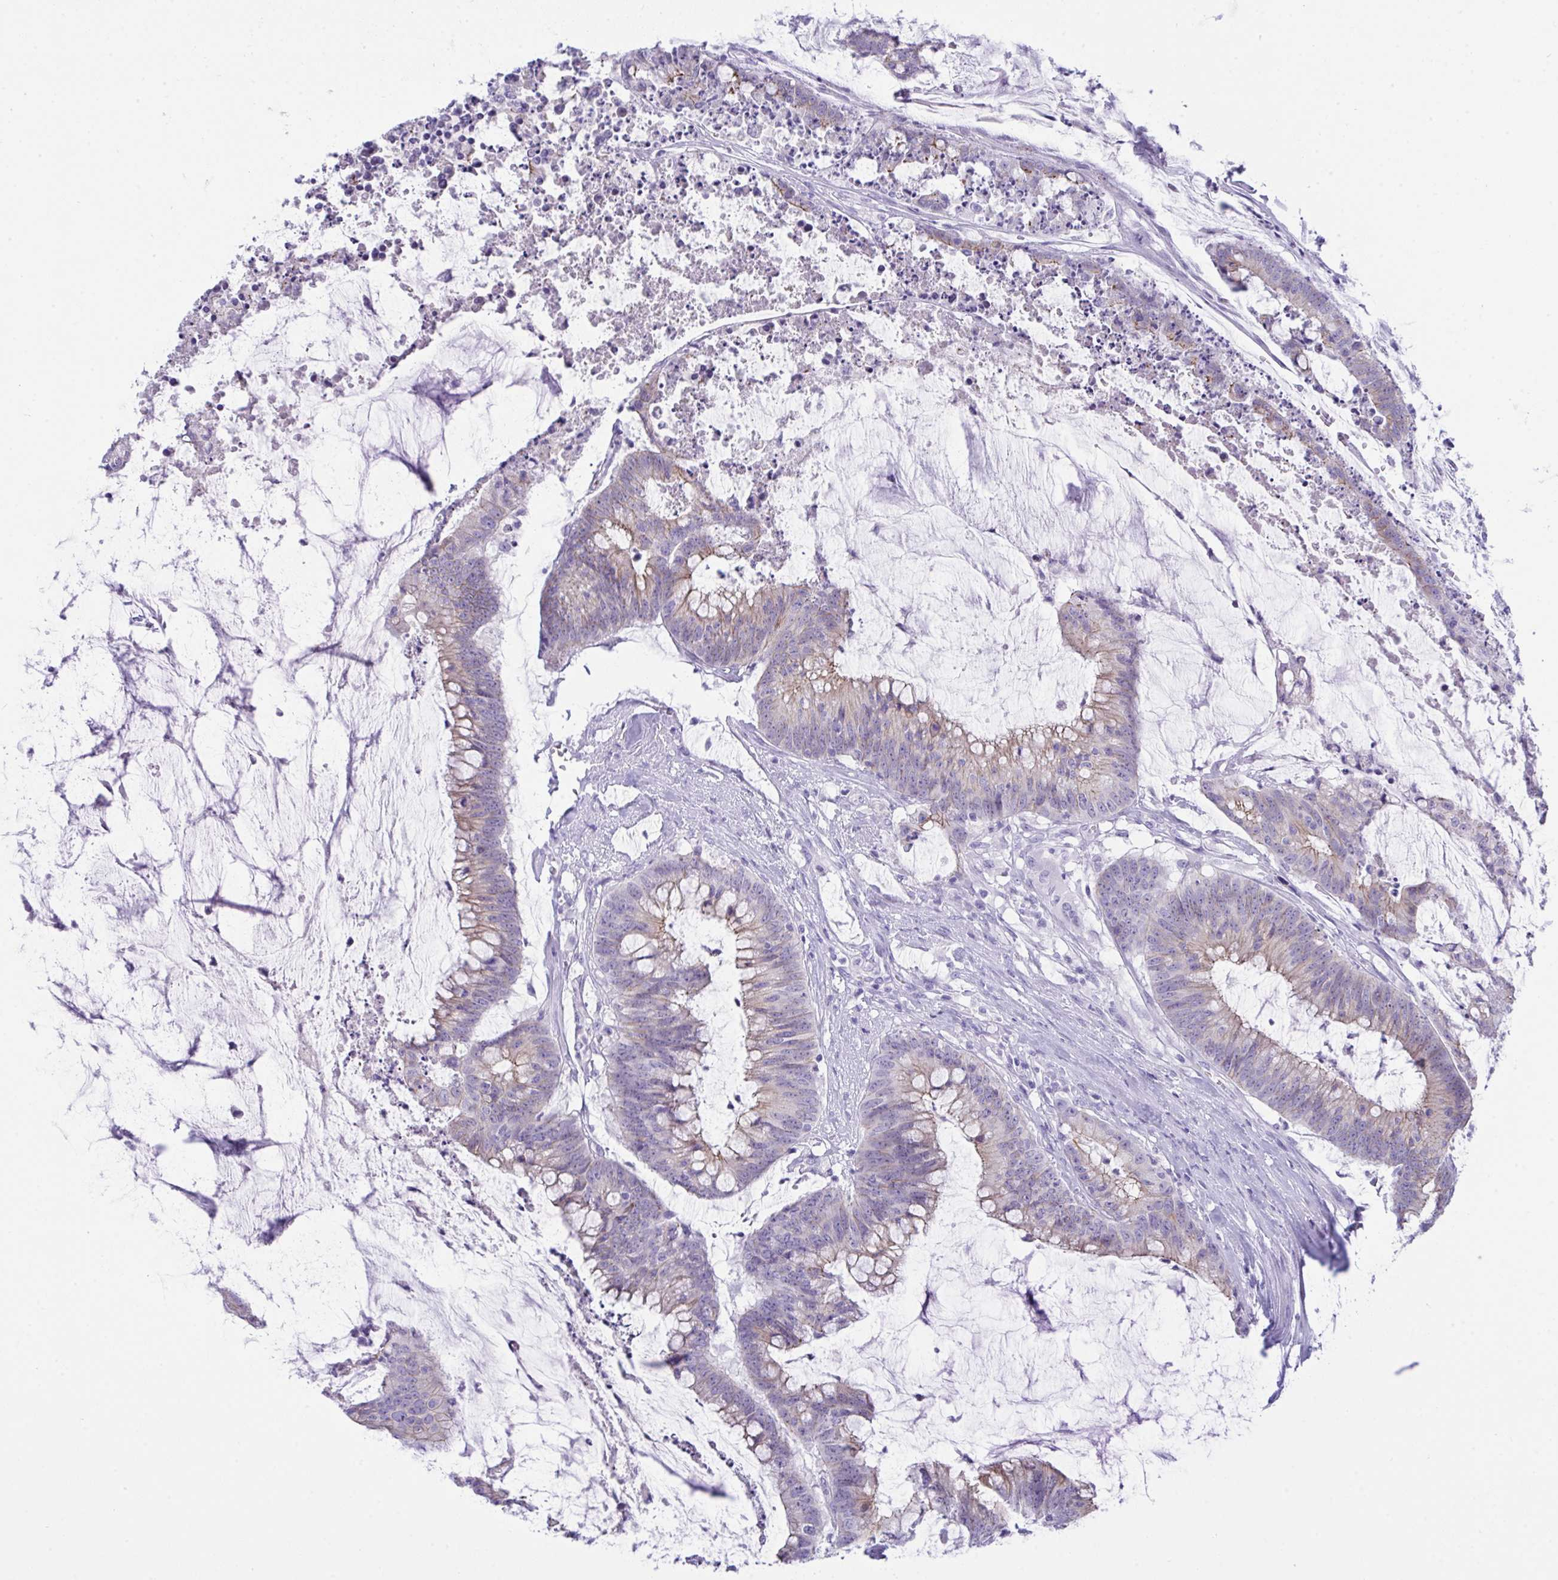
{"staining": {"intensity": "weak", "quantity": "<25%", "location": "cytoplasmic/membranous"}, "tissue": "colorectal cancer", "cell_type": "Tumor cells", "image_type": "cancer", "snomed": [{"axis": "morphology", "description": "Adenocarcinoma, NOS"}, {"axis": "topography", "description": "Colon"}], "caption": "Image shows no significant protein expression in tumor cells of colorectal adenocarcinoma. The staining is performed using DAB brown chromogen with nuclei counter-stained in using hematoxylin.", "gene": "GLB1L2", "patient": {"sex": "male", "age": 62}}